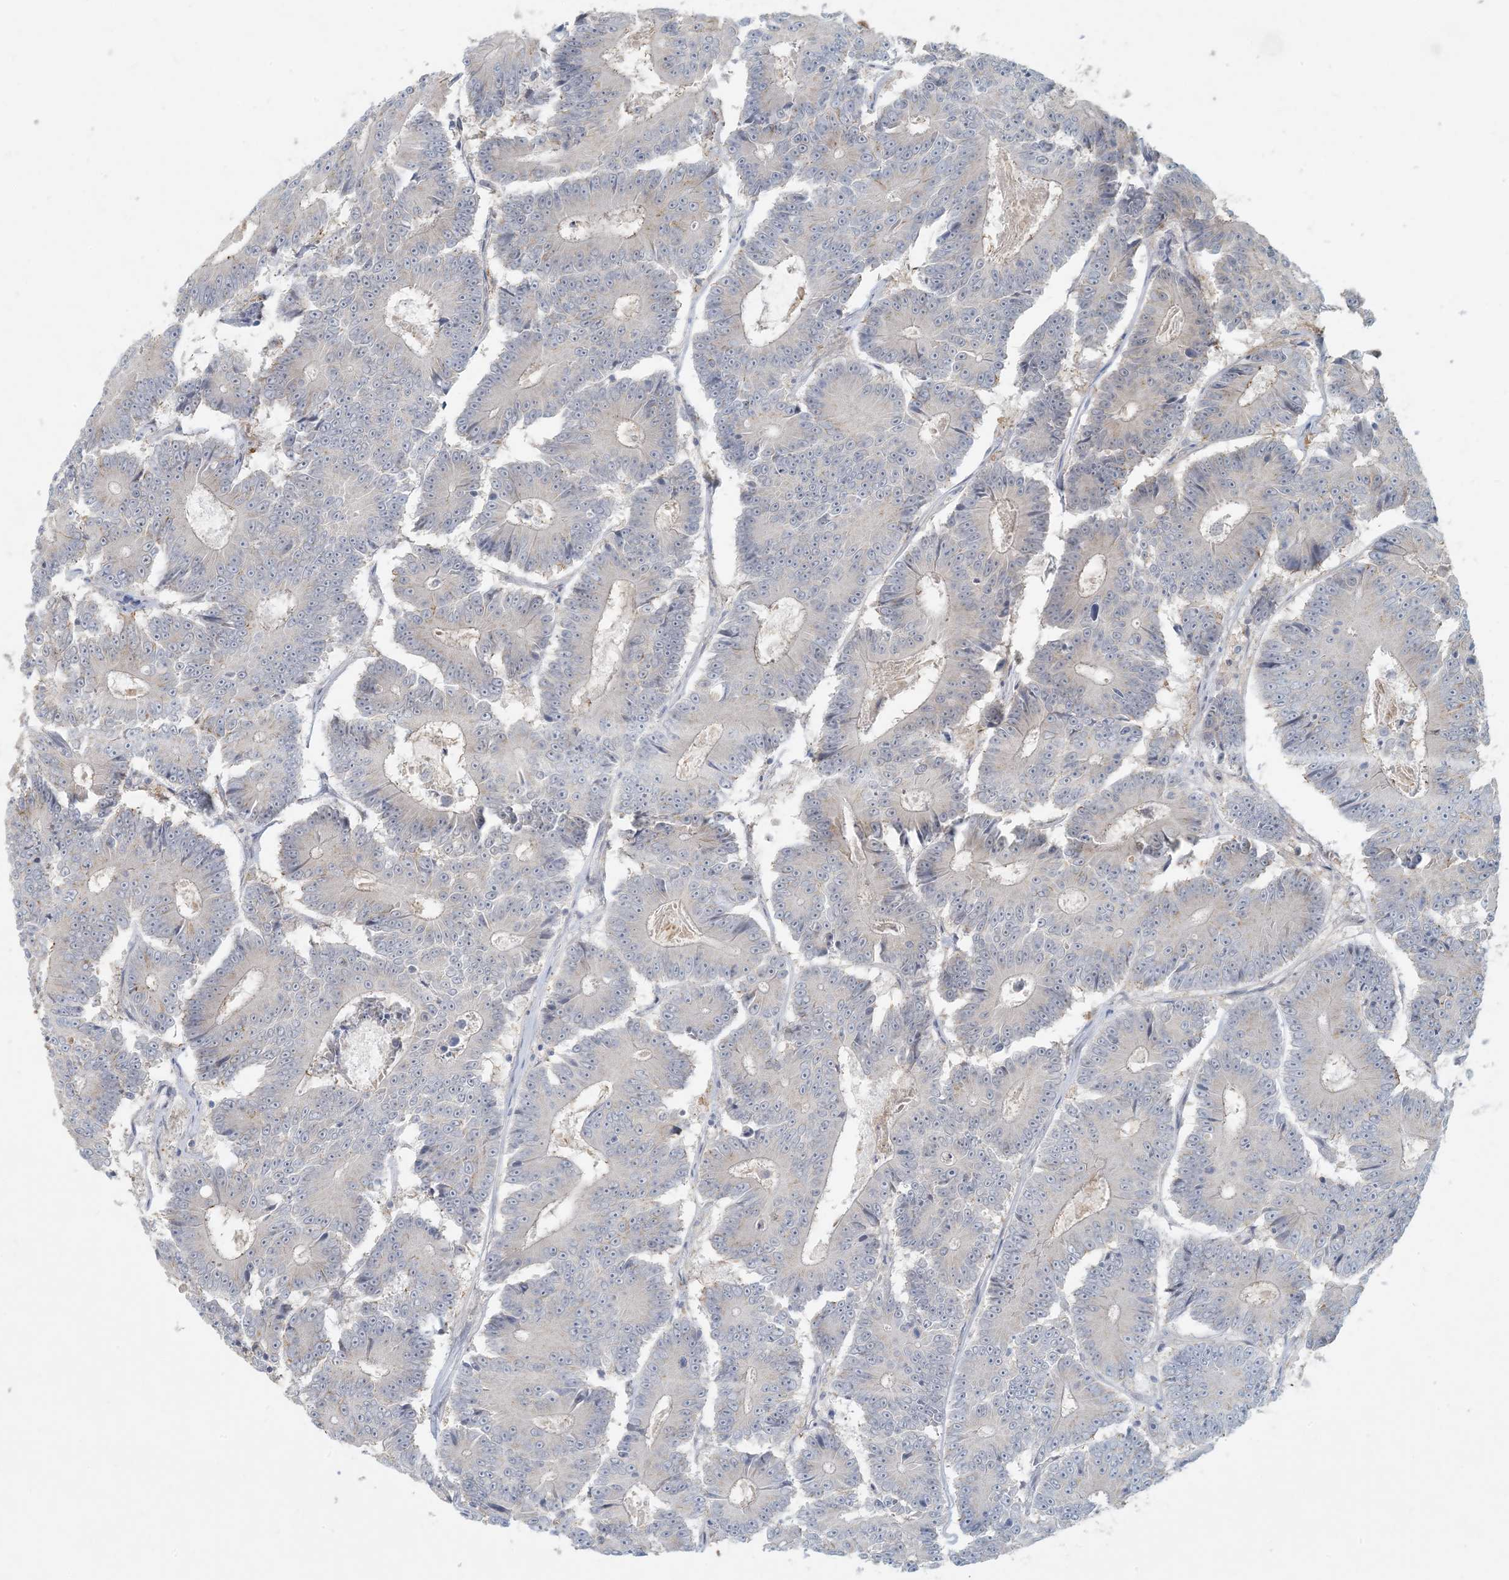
{"staining": {"intensity": "negative", "quantity": "none", "location": "none"}, "tissue": "colorectal cancer", "cell_type": "Tumor cells", "image_type": "cancer", "snomed": [{"axis": "morphology", "description": "Adenocarcinoma, NOS"}, {"axis": "topography", "description": "Colon"}], "caption": "Colorectal cancer (adenocarcinoma) was stained to show a protein in brown. There is no significant staining in tumor cells.", "gene": "HACL1", "patient": {"sex": "male", "age": 83}}